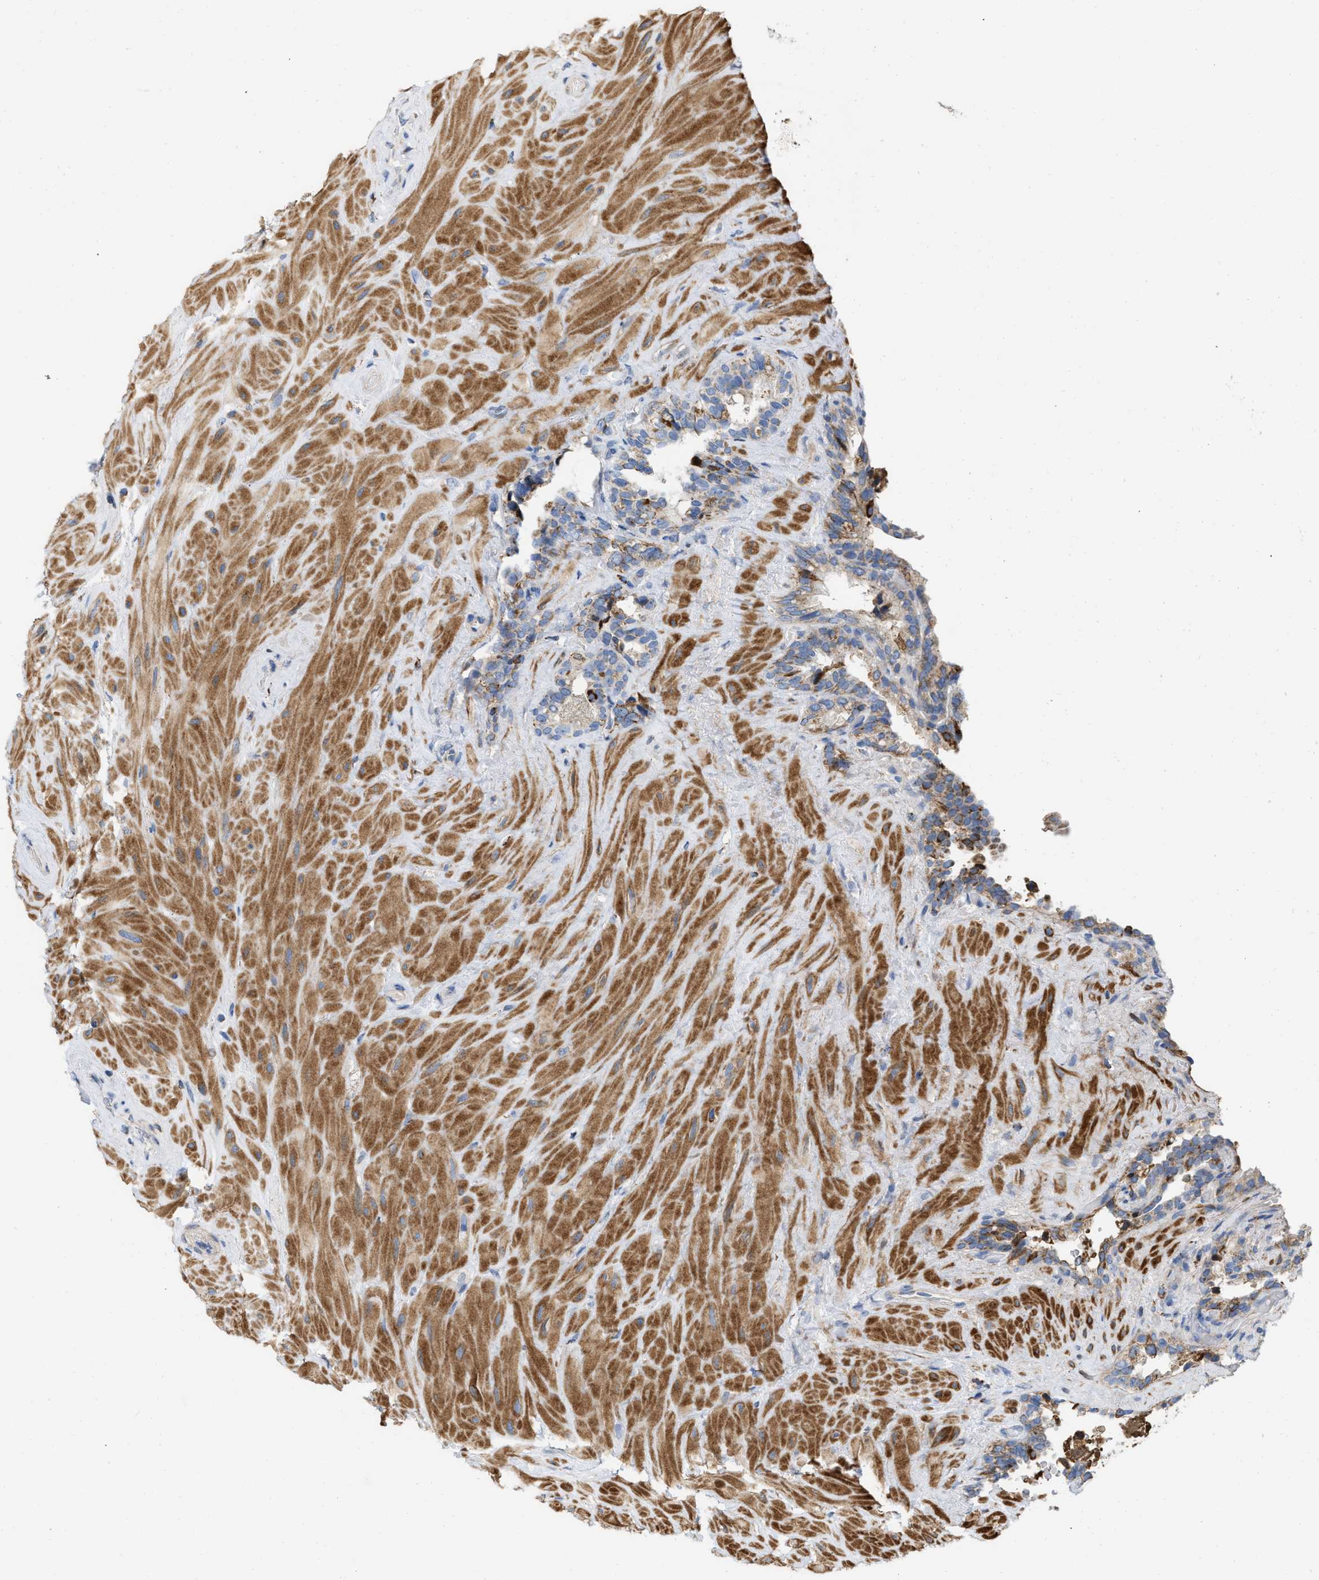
{"staining": {"intensity": "strong", "quantity": "25%-75%", "location": "cytoplasmic/membranous"}, "tissue": "seminal vesicle", "cell_type": "Glandular cells", "image_type": "normal", "snomed": [{"axis": "morphology", "description": "Normal tissue, NOS"}, {"axis": "topography", "description": "Seminal veicle"}], "caption": "Brown immunohistochemical staining in unremarkable human seminal vesicle shows strong cytoplasmic/membranous expression in approximately 25%-75% of glandular cells.", "gene": "GRB10", "patient": {"sex": "male", "age": 68}}